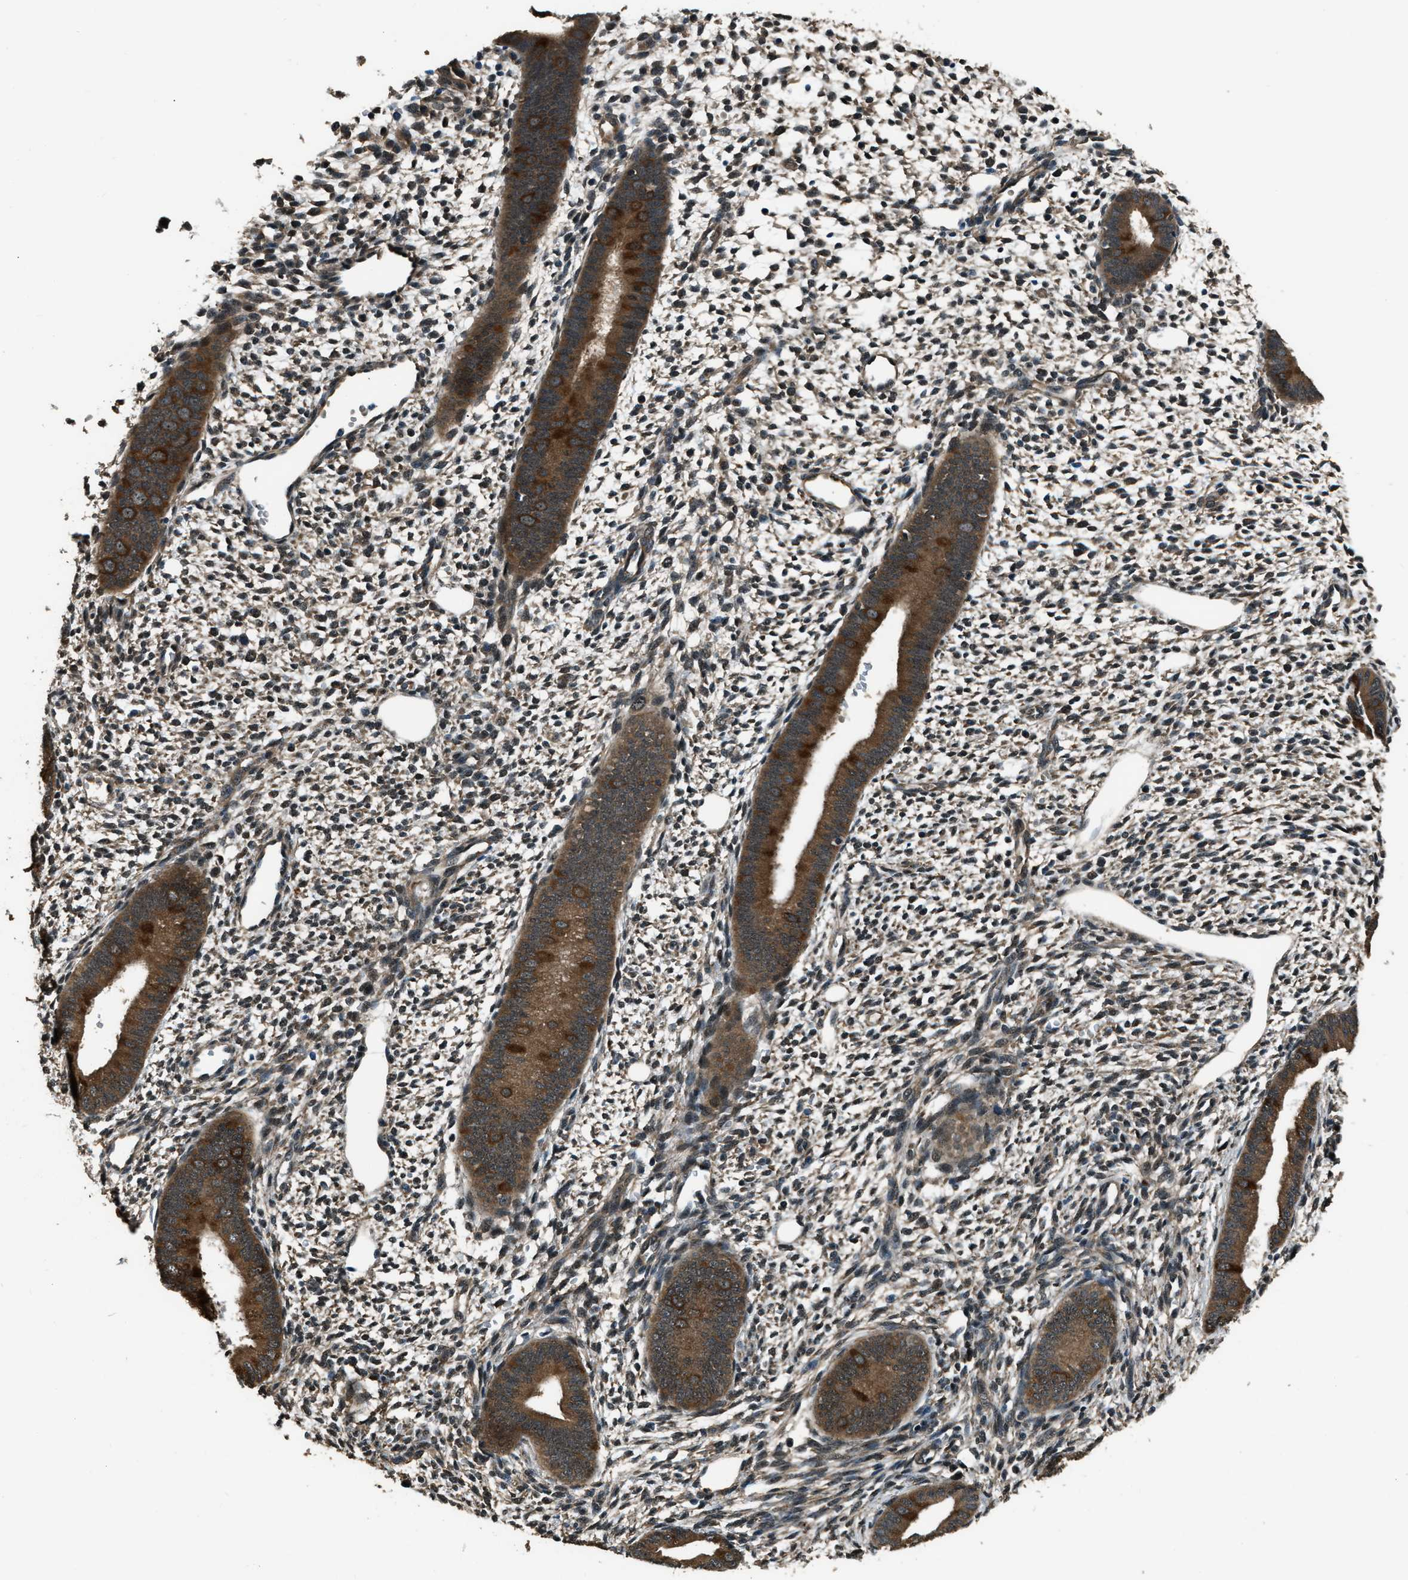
{"staining": {"intensity": "moderate", "quantity": "25%-75%", "location": "cytoplasmic/membranous"}, "tissue": "endometrium", "cell_type": "Cells in endometrial stroma", "image_type": "normal", "snomed": [{"axis": "morphology", "description": "Normal tissue, NOS"}, {"axis": "topography", "description": "Endometrium"}], "caption": "Protein expression by immunohistochemistry (IHC) demonstrates moderate cytoplasmic/membranous staining in approximately 25%-75% of cells in endometrial stroma in benign endometrium.", "gene": "NUDCD3", "patient": {"sex": "female", "age": 46}}